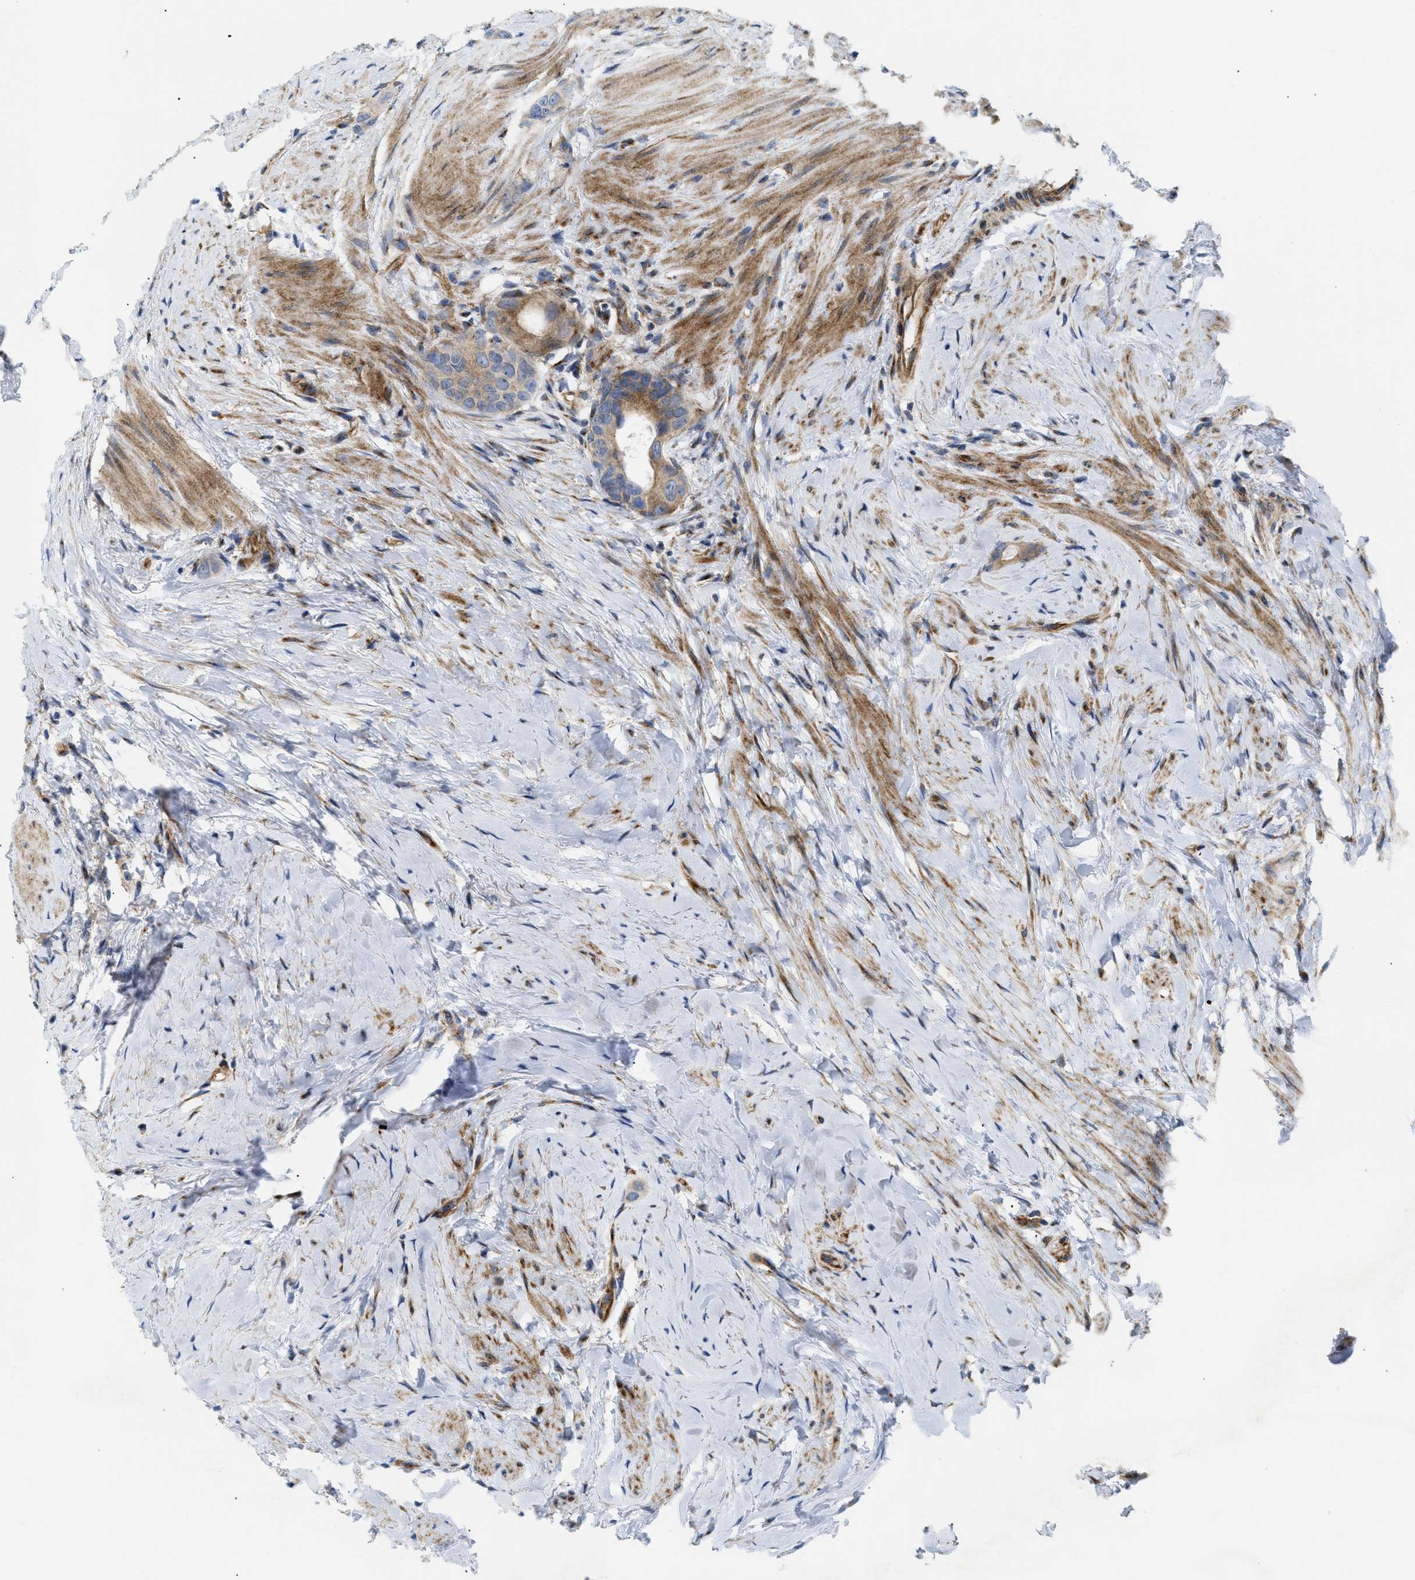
{"staining": {"intensity": "moderate", "quantity": "<25%", "location": "cytoplasmic/membranous"}, "tissue": "colorectal cancer", "cell_type": "Tumor cells", "image_type": "cancer", "snomed": [{"axis": "morphology", "description": "Adenocarcinoma, NOS"}, {"axis": "topography", "description": "Rectum"}], "caption": "Human colorectal adenocarcinoma stained with a protein marker exhibits moderate staining in tumor cells.", "gene": "DCTN4", "patient": {"sex": "male", "age": 51}}